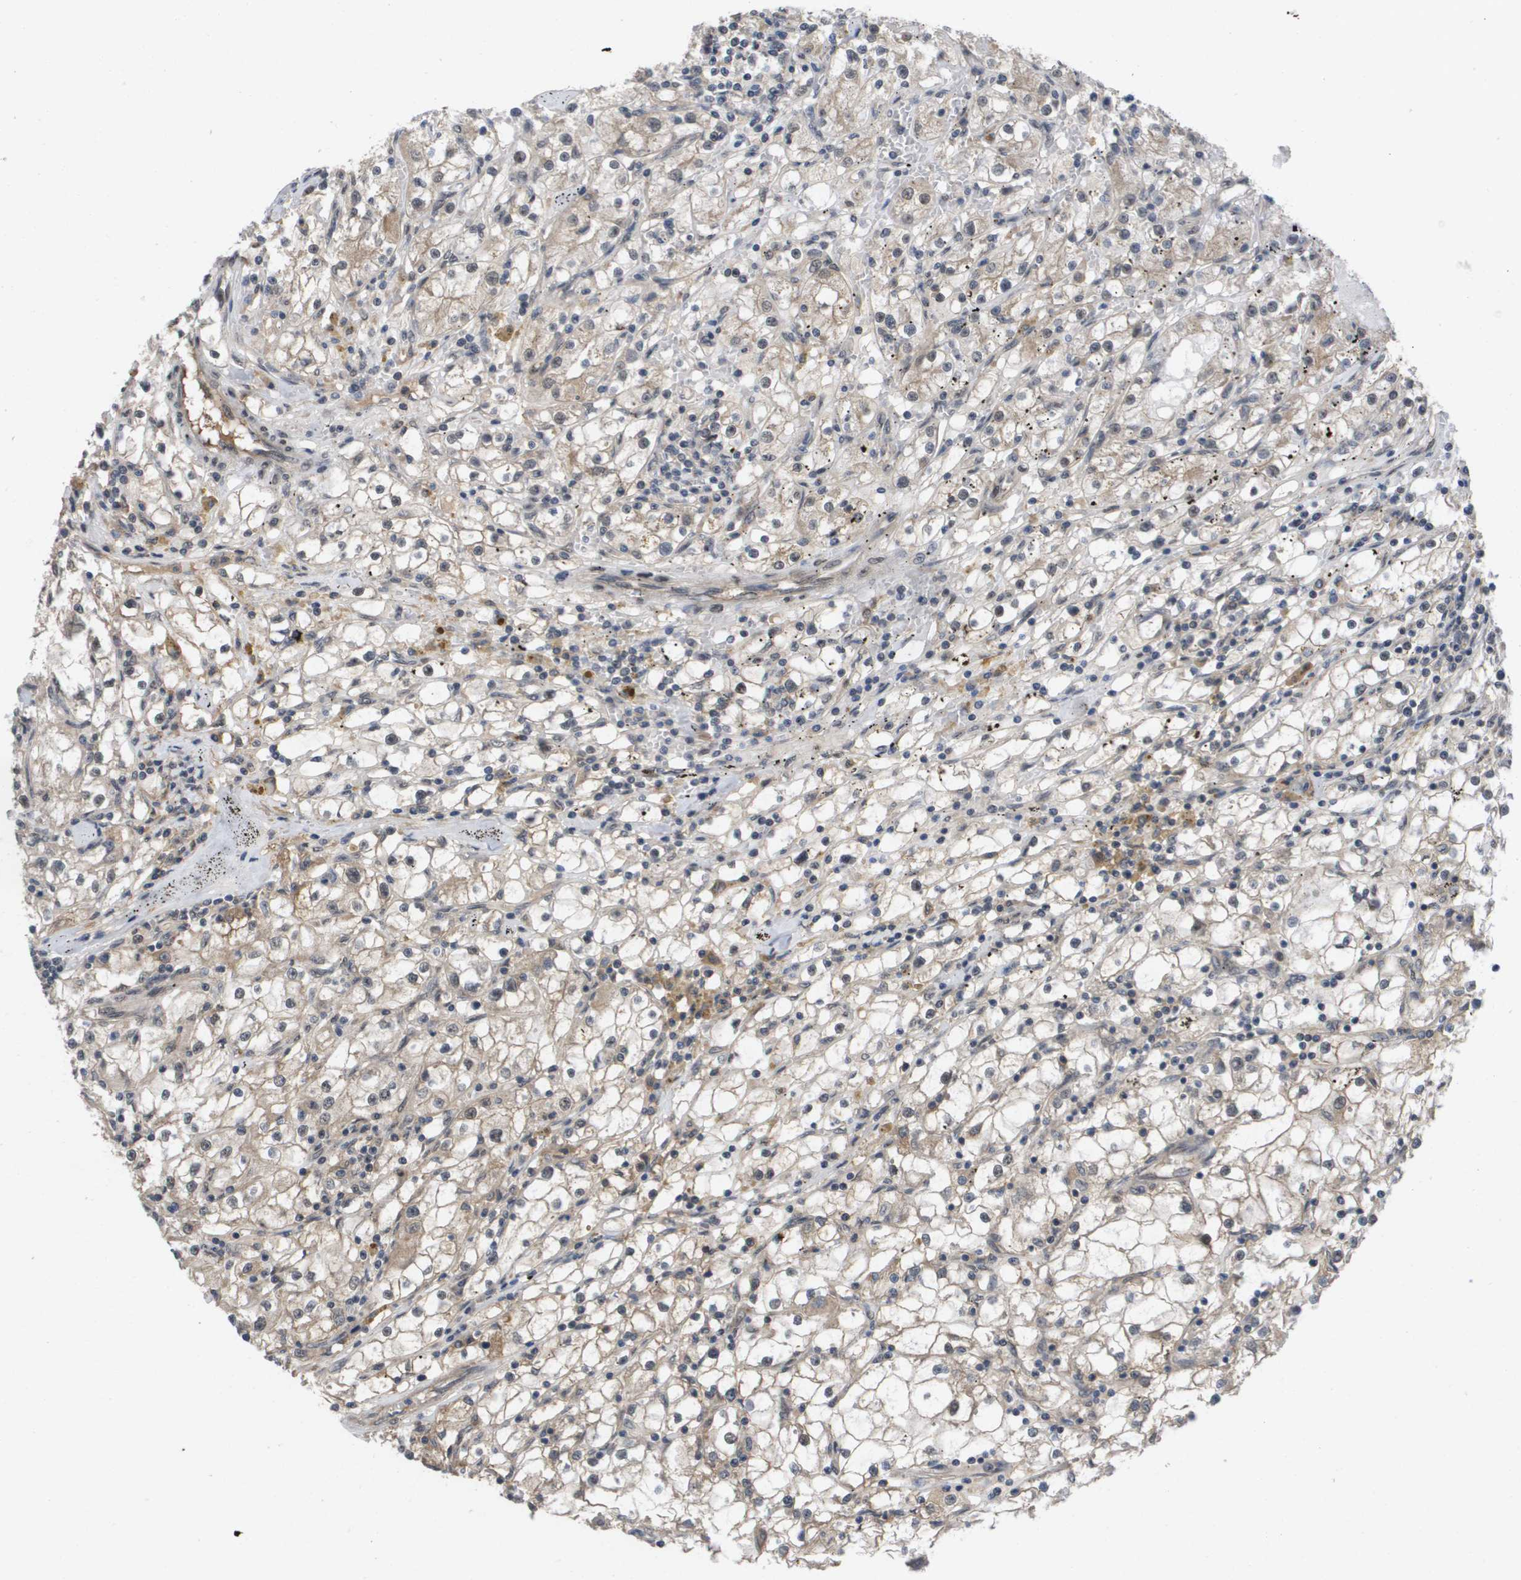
{"staining": {"intensity": "weak", "quantity": "<25%", "location": "cytoplasmic/membranous,nuclear"}, "tissue": "renal cancer", "cell_type": "Tumor cells", "image_type": "cancer", "snomed": [{"axis": "morphology", "description": "Adenocarcinoma, NOS"}, {"axis": "topography", "description": "Kidney"}], "caption": "Immunohistochemistry (IHC) photomicrograph of human renal cancer (adenocarcinoma) stained for a protein (brown), which reveals no expression in tumor cells. Nuclei are stained in blue.", "gene": "AMBRA1", "patient": {"sex": "male", "age": 56}}